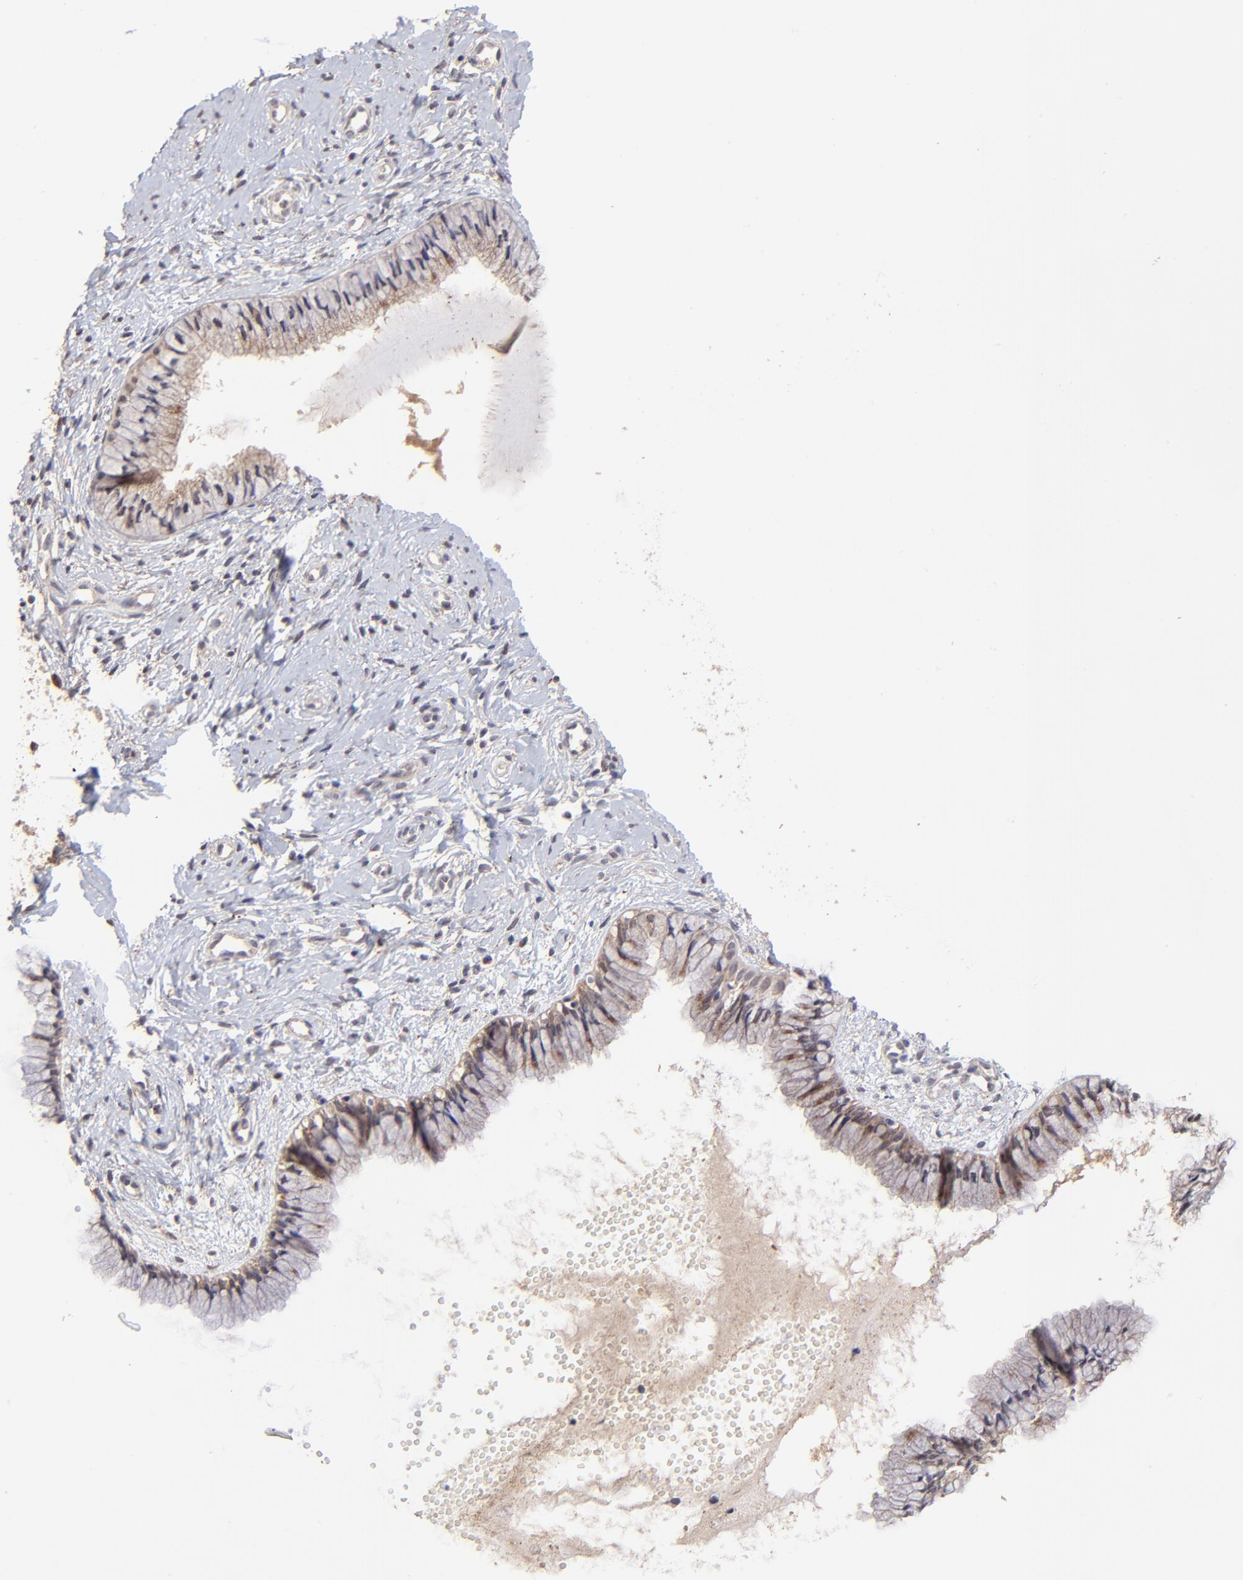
{"staining": {"intensity": "moderate", "quantity": ">75%", "location": "cytoplasmic/membranous"}, "tissue": "cervix", "cell_type": "Glandular cells", "image_type": "normal", "snomed": [{"axis": "morphology", "description": "Normal tissue, NOS"}, {"axis": "topography", "description": "Cervix"}], "caption": "Brown immunohistochemical staining in unremarkable human cervix displays moderate cytoplasmic/membranous positivity in approximately >75% of glandular cells. The staining is performed using DAB brown chromogen to label protein expression. The nuclei are counter-stained blue using hematoxylin.", "gene": "BAIAP2L2", "patient": {"sex": "female", "age": 46}}